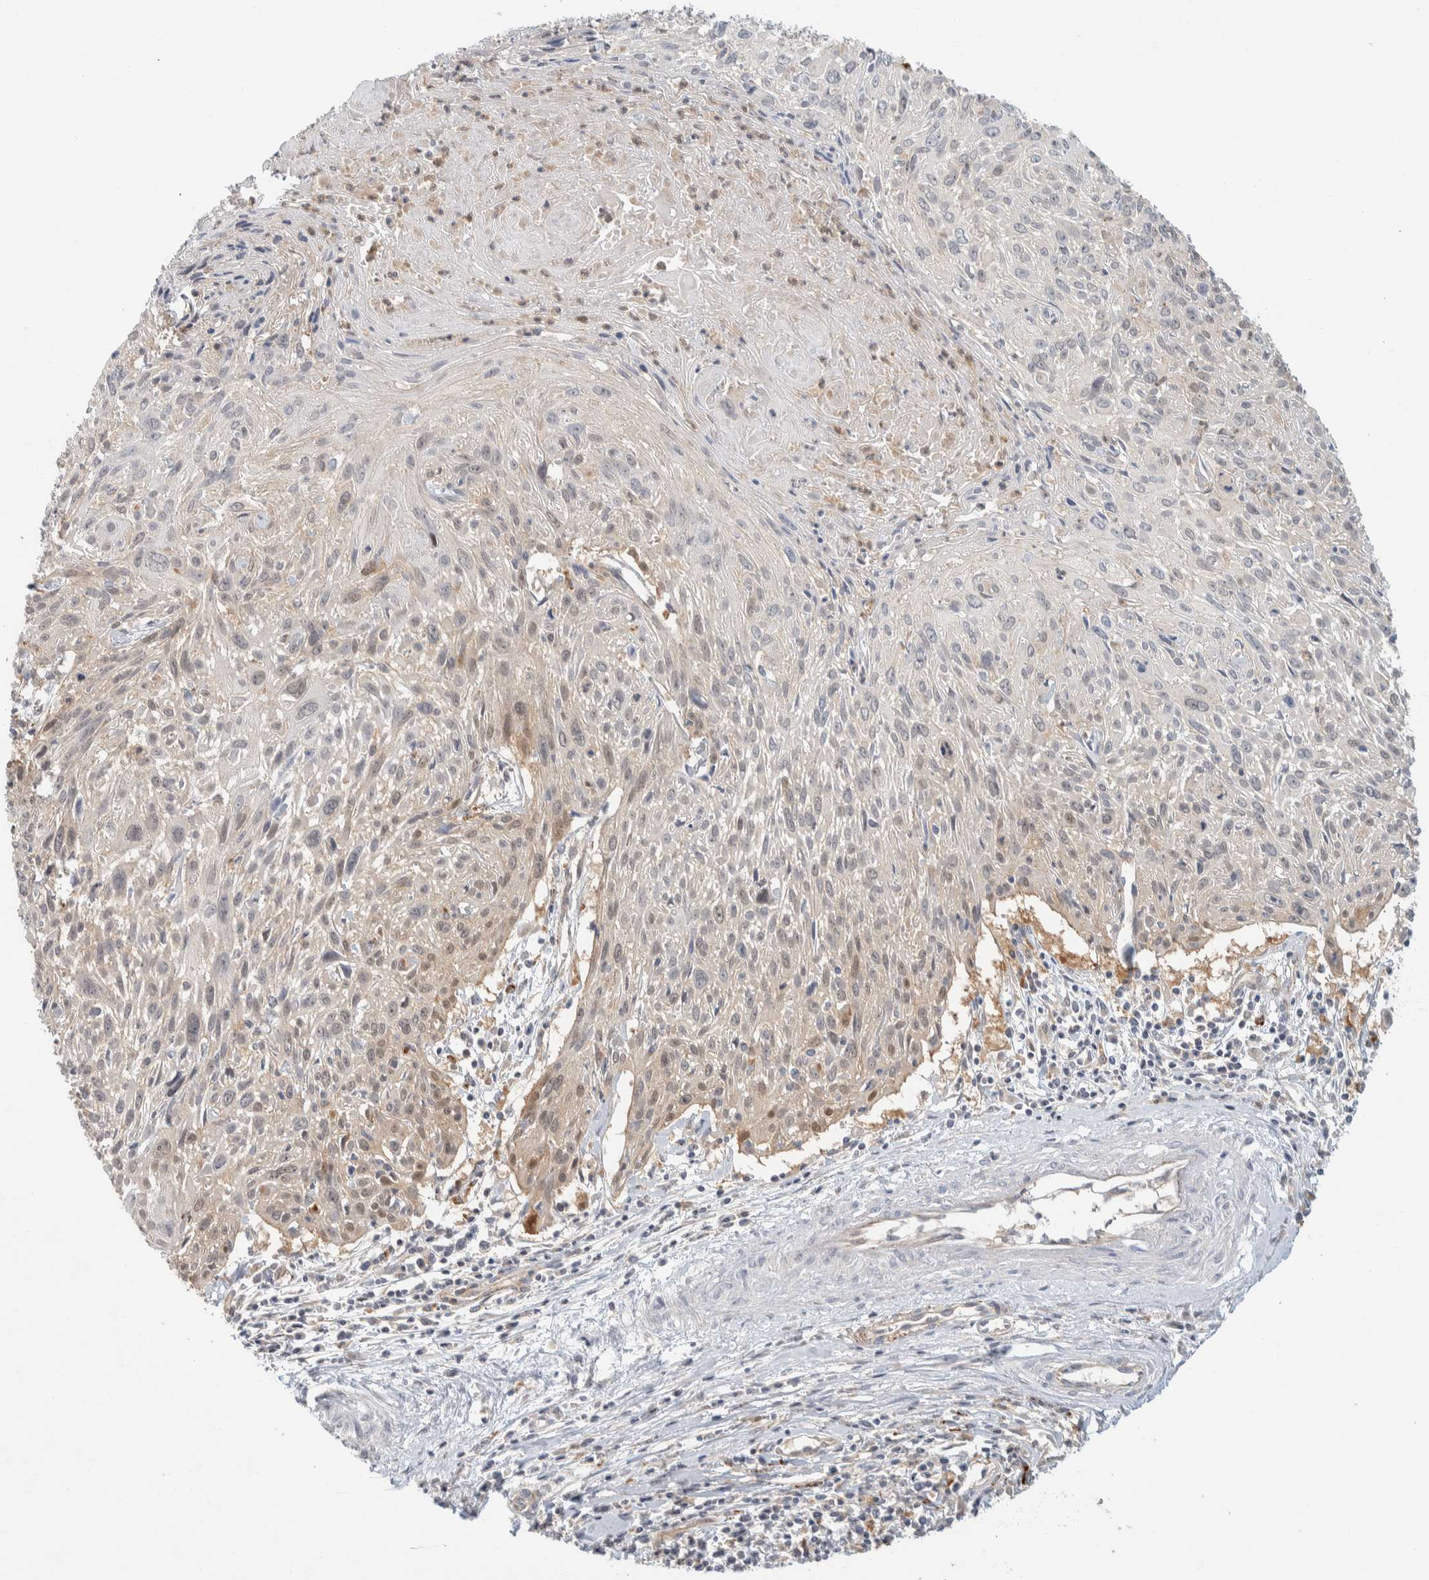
{"staining": {"intensity": "negative", "quantity": "none", "location": "none"}, "tissue": "cervical cancer", "cell_type": "Tumor cells", "image_type": "cancer", "snomed": [{"axis": "morphology", "description": "Squamous cell carcinoma, NOS"}, {"axis": "topography", "description": "Cervix"}], "caption": "Tumor cells show no significant protein expression in cervical squamous cell carcinoma.", "gene": "GCLM", "patient": {"sex": "female", "age": 51}}